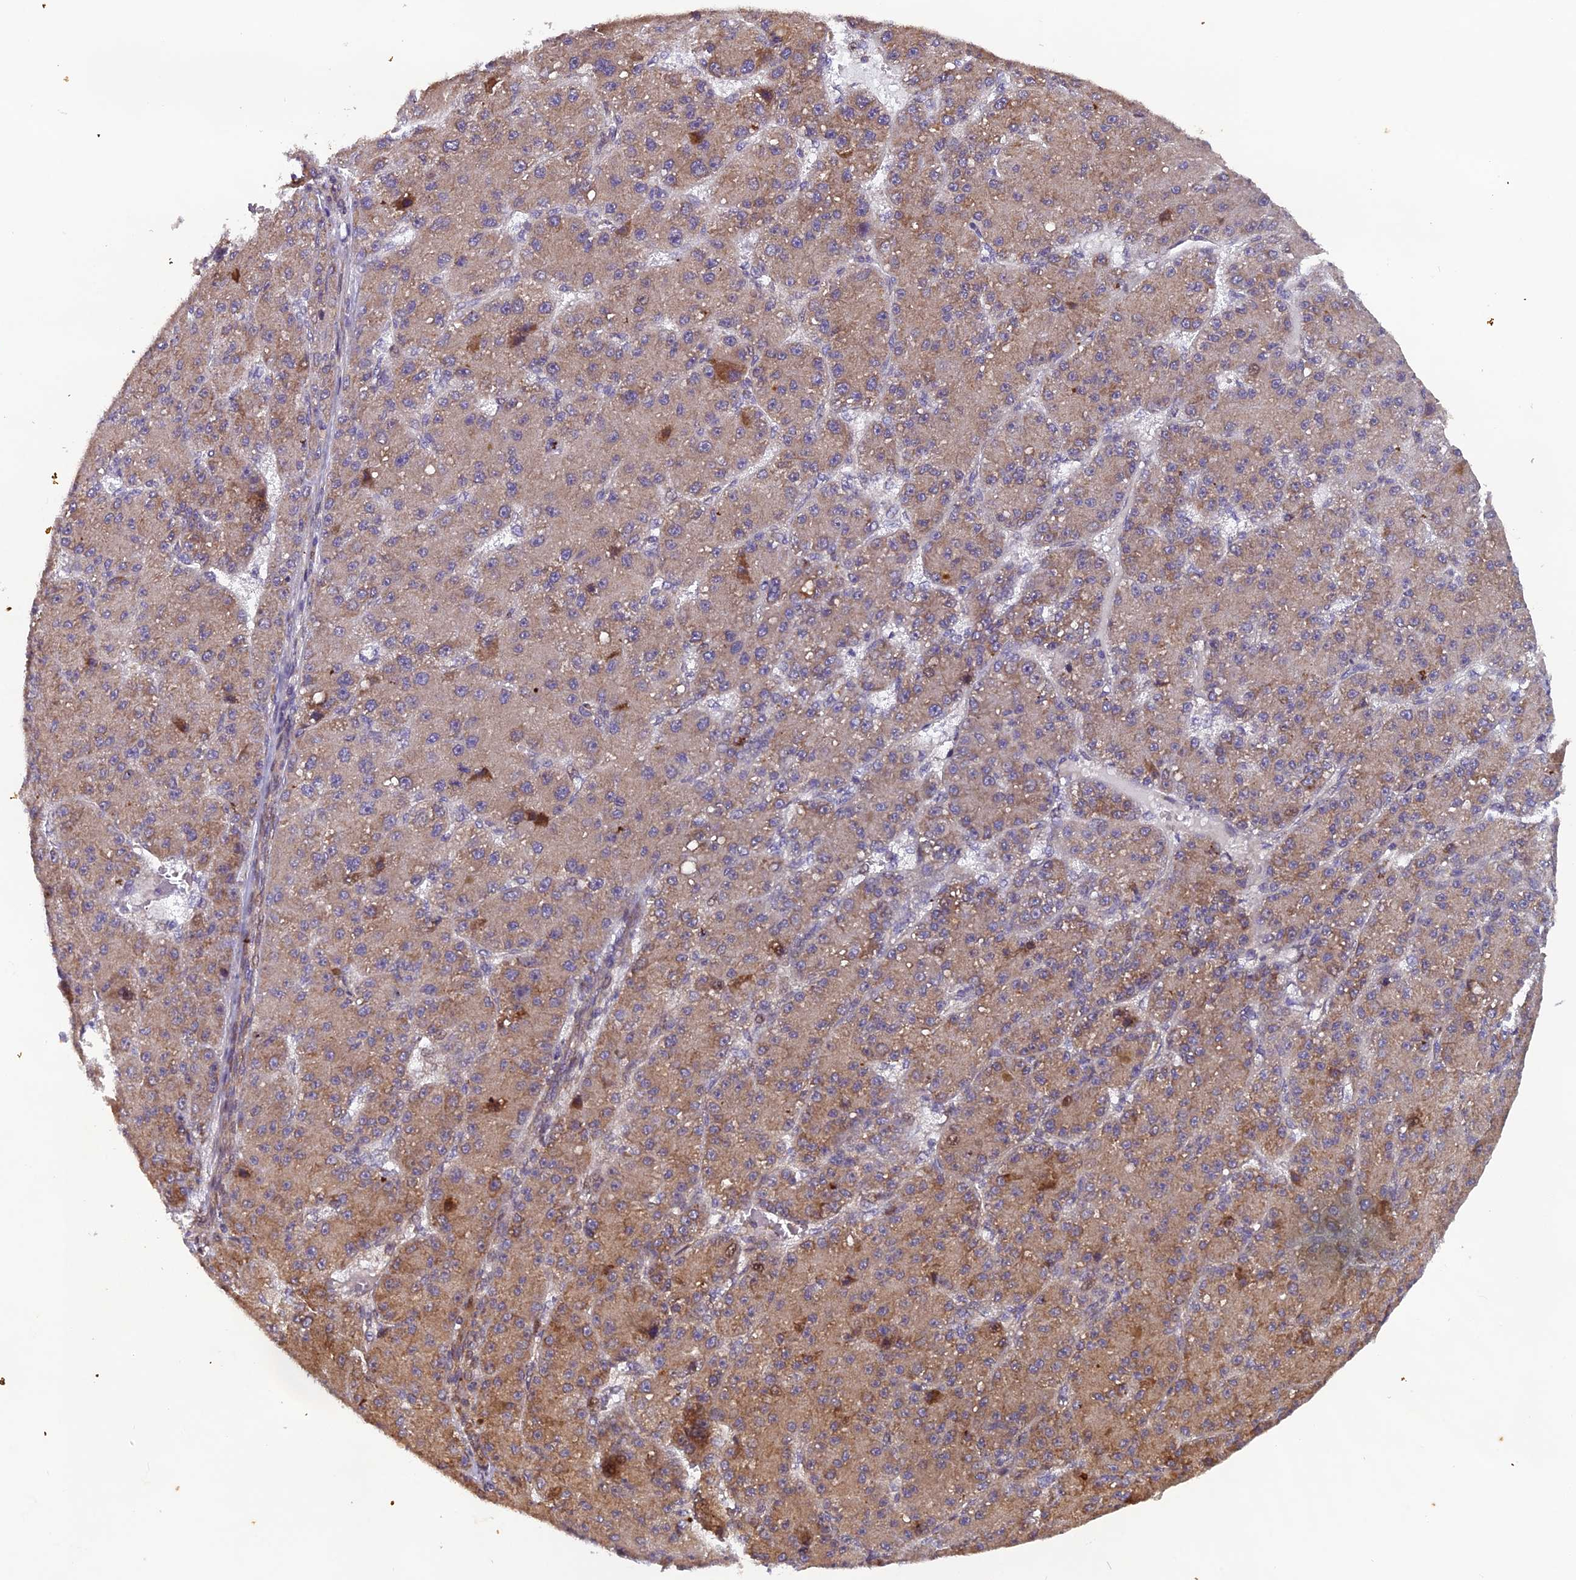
{"staining": {"intensity": "moderate", "quantity": ">75%", "location": "cytoplasmic/membranous"}, "tissue": "liver cancer", "cell_type": "Tumor cells", "image_type": "cancer", "snomed": [{"axis": "morphology", "description": "Carcinoma, Hepatocellular, NOS"}, {"axis": "topography", "description": "Liver"}], "caption": "Approximately >75% of tumor cells in human liver hepatocellular carcinoma reveal moderate cytoplasmic/membranous protein staining as visualized by brown immunohistochemical staining.", "gene": "RAB28", "patient": {"sex": "male", "age": 67}}